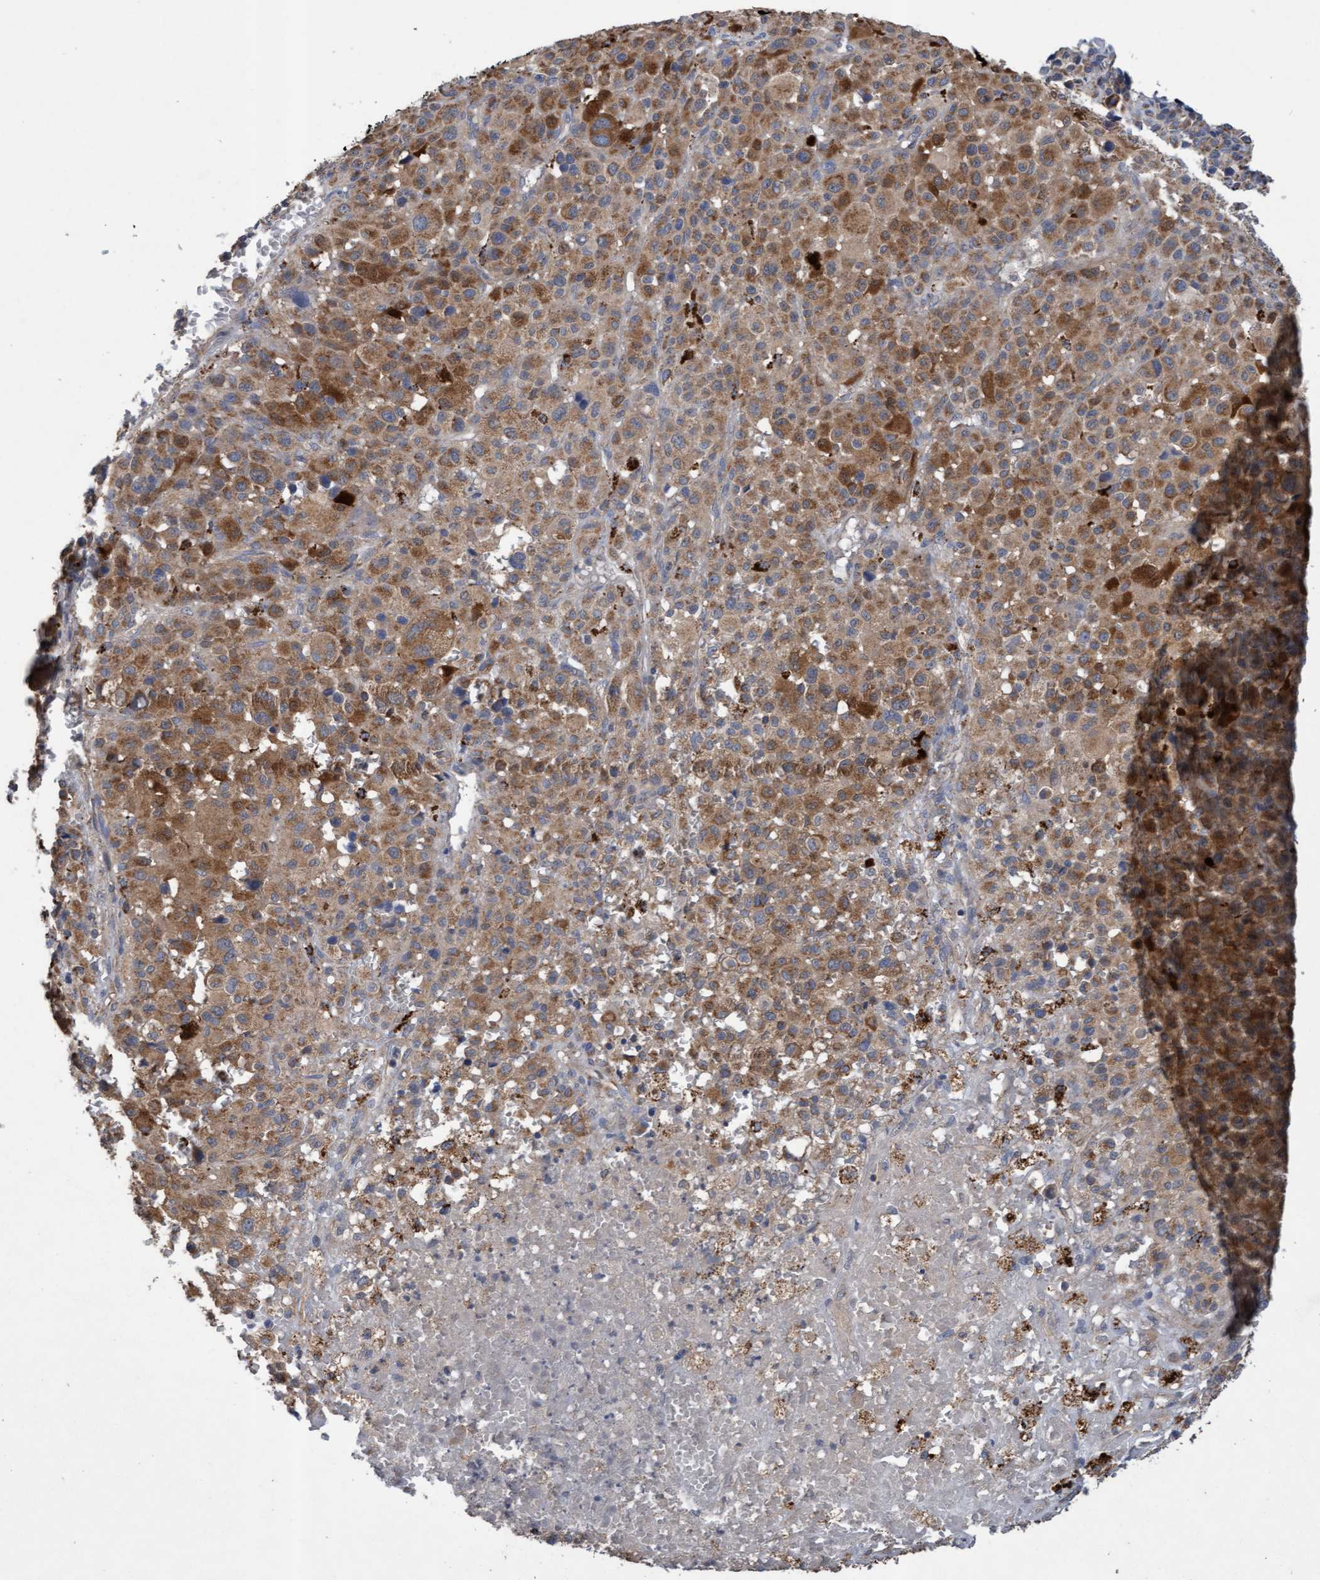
{"staining": {"intensity": "moderate", "quantity": ">75%", "location": "cytoplasmic/membranous"}, "tissue": "melanoma", "cell_type": "Tumor cells", "image_type": "cancer", "snomed": [{"axis": "morphology", "description": "Malignant melanoma, Metastatic site"}, {"axis": "topography", "description": "Skin"}], "caption": "Human melanoma stained with a protein marker shows moderate staining in tumor cells.", "gene": "ATPAF2", "patient": {"sex": "female", "age": 74}}